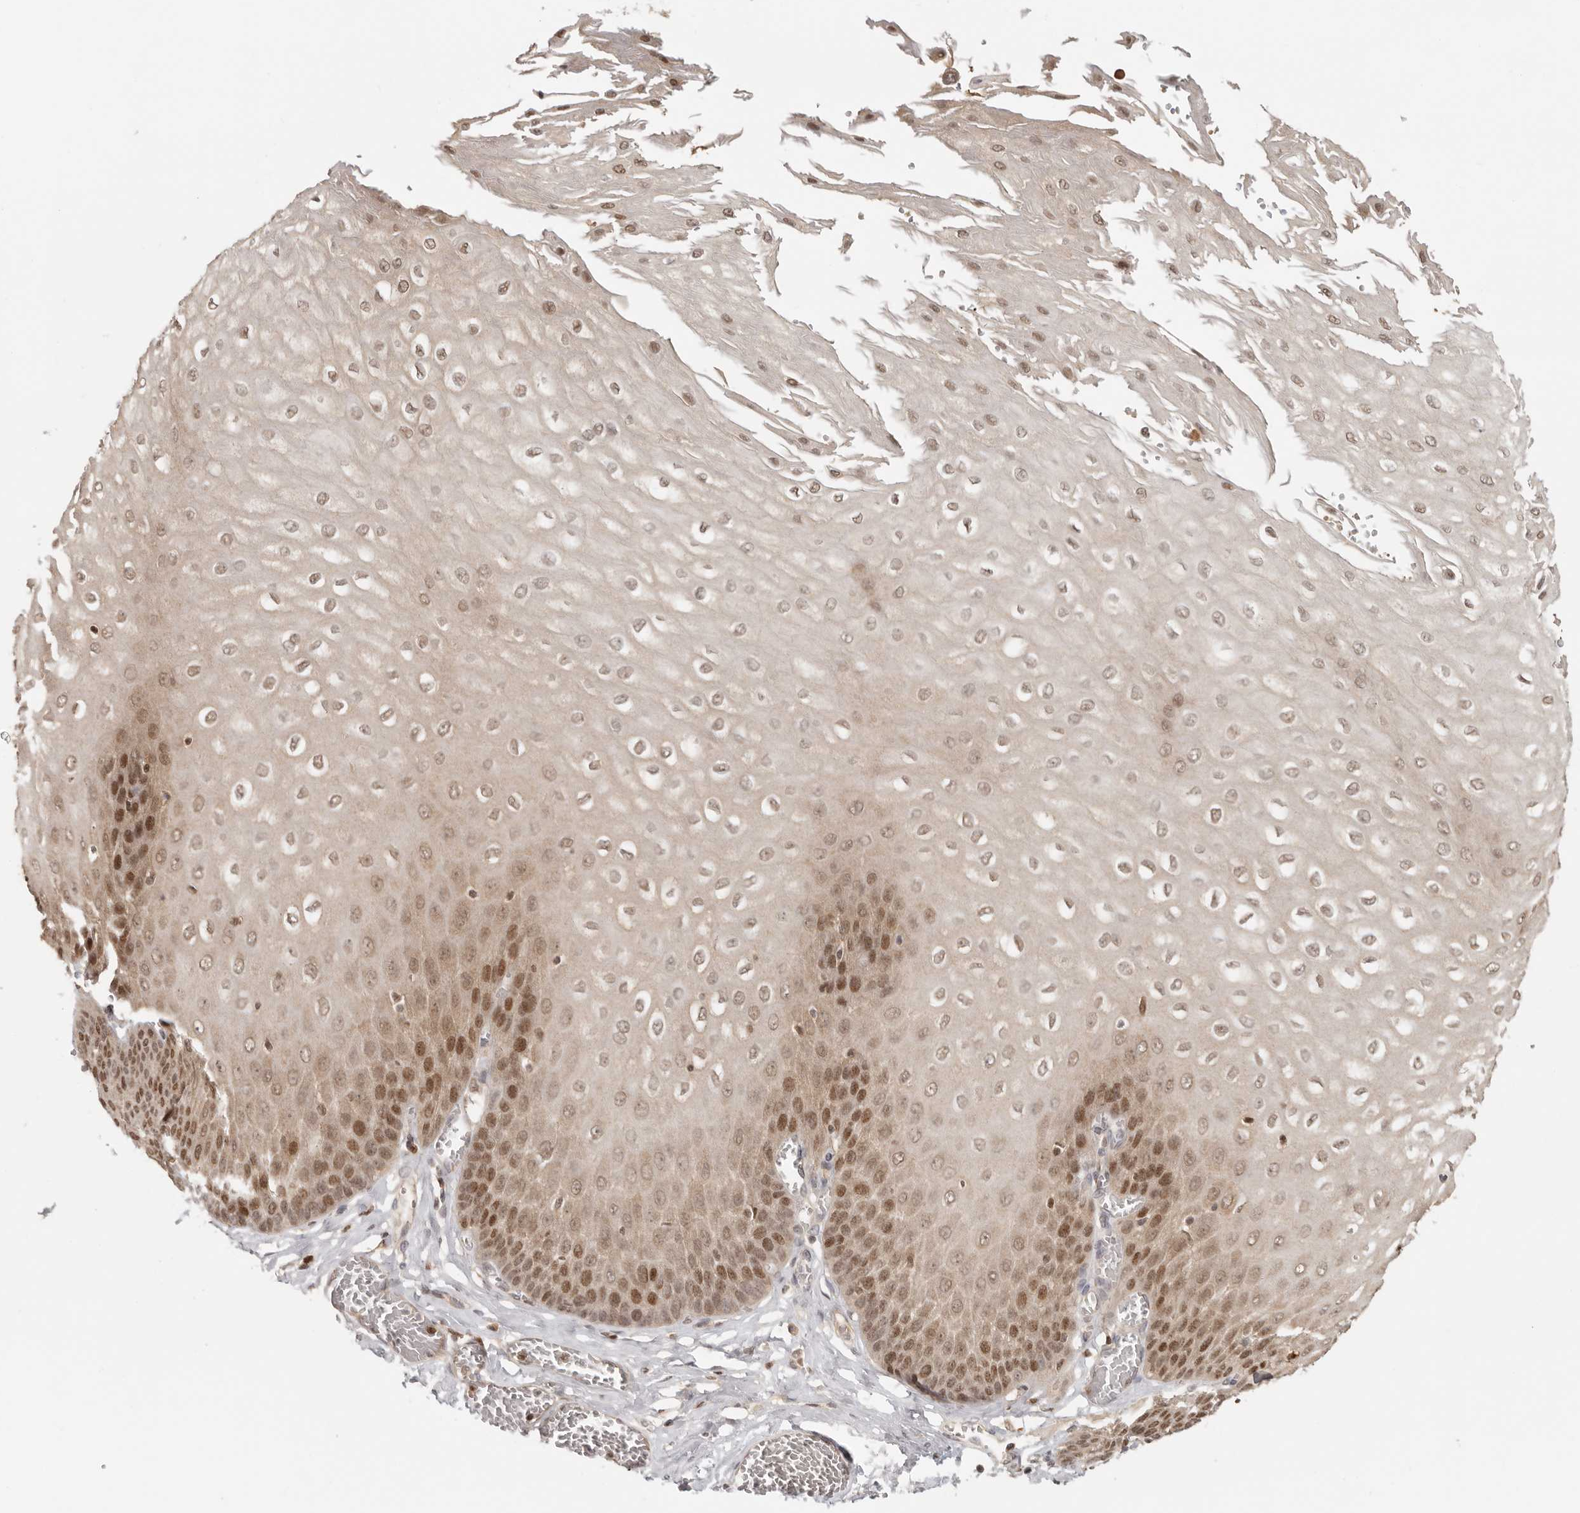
{"staining": {"intensity": "moderate", "quantity": "25%-75%", "location": "cytoplasmic/membranous,nuclear"}, "tissue": "esophagus", "cell_type": "Squamous epithelial cells", "image_type": "normal", "snomed": [{"axis": "morphology", "description": "Normal tissue, NOS"}, {"axis": "topography", "description": "Esophagus"}], "caption": "This image shows immunohistochemistry (IHC) staining of normal esophagus, with medium moderate cytoplasmic/membranous,nuclear expression in about 25%-75% of squamous epithelial cells.", "gene": "PSMA5", "patient": {"sex": "male", "age": 60}}